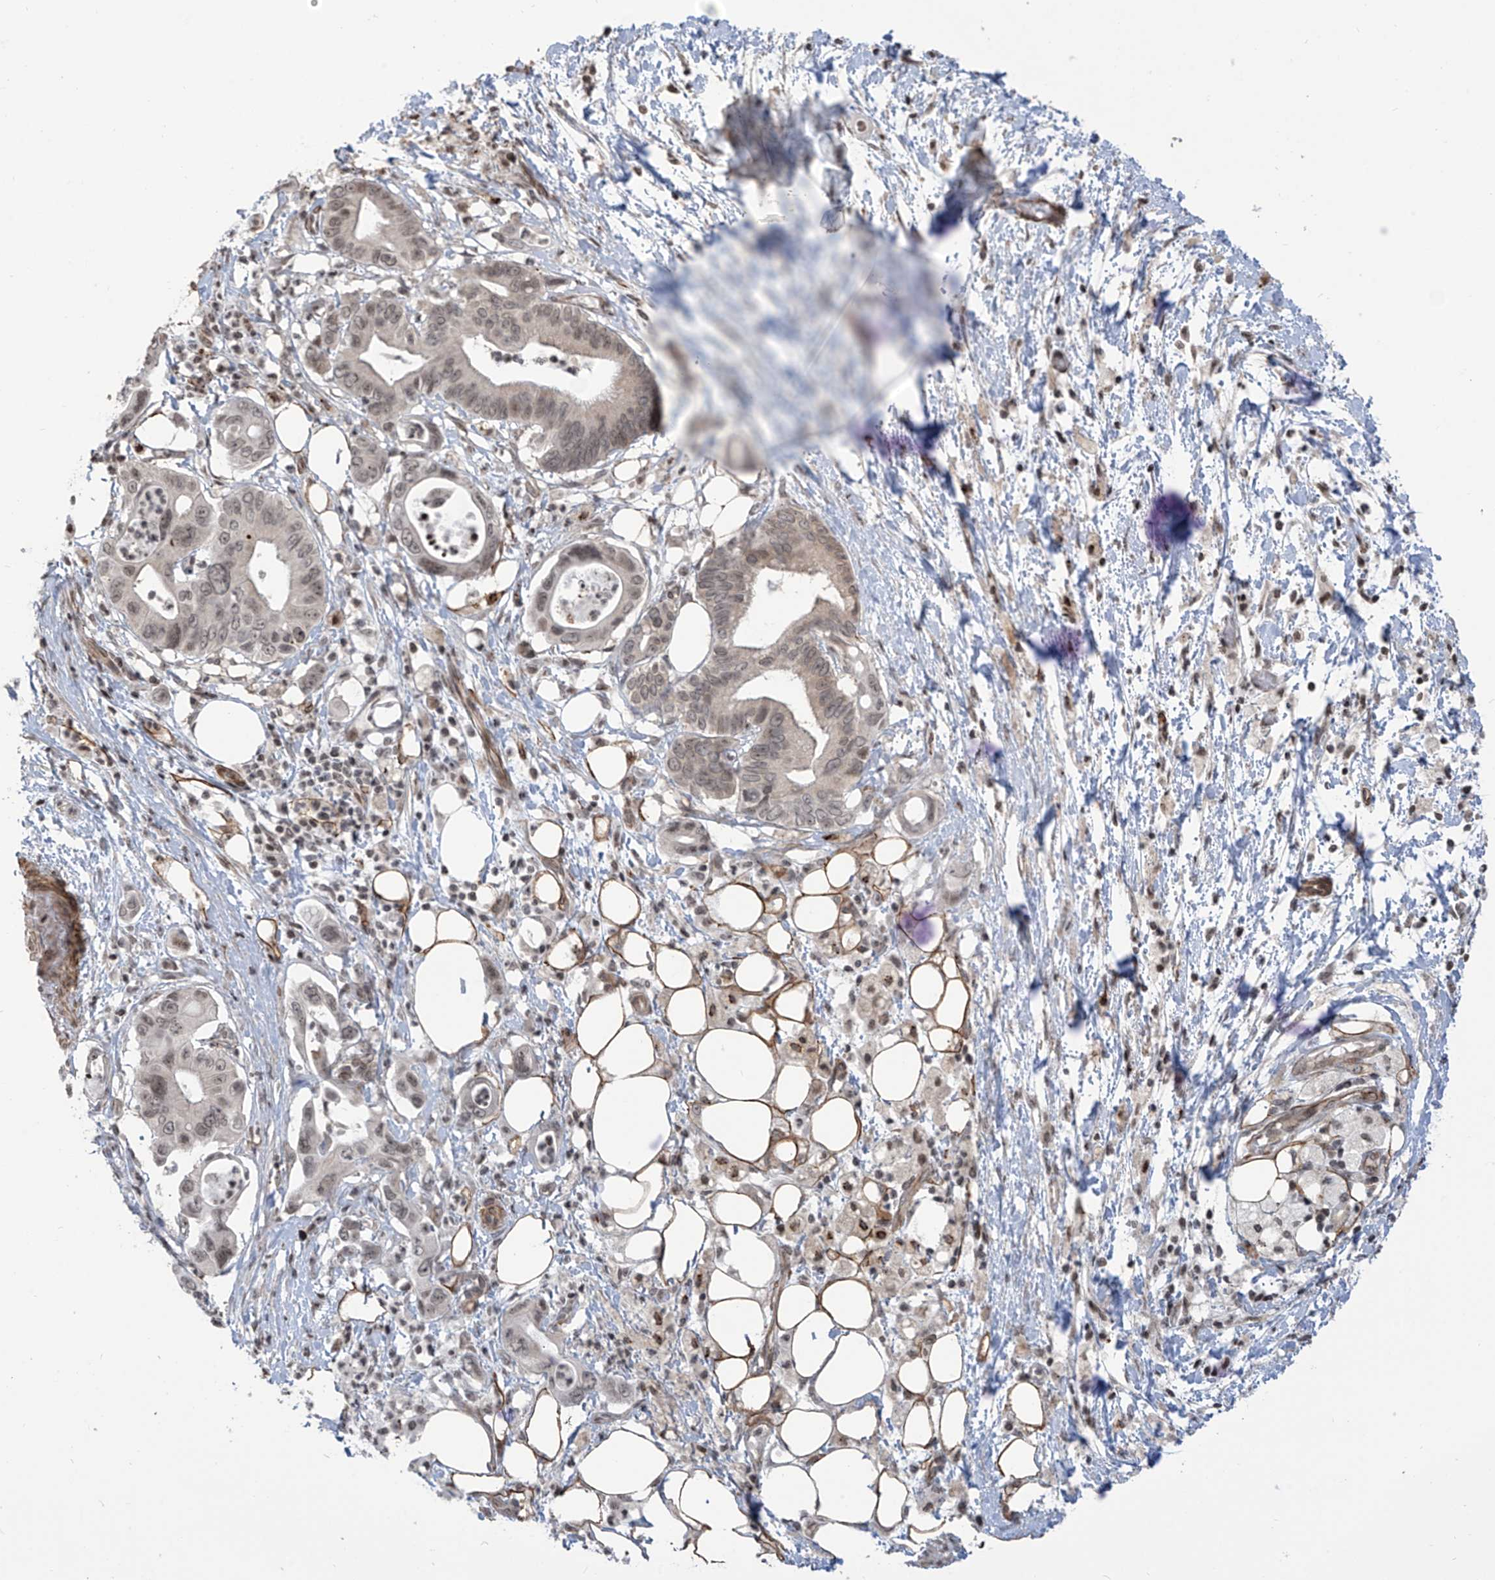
{"staining": {"intensity": "weak", "quantity": ">75%", "location": "nuclear"}, "tissue": "pancreatic cancer", "cell_type": "Tumor cells", "image_type": "cancer", "snomed": [{"axis": "morphology", "description": "Adenocarcinoma, NOS"}, {"axis": "topography", "description": "Pancreas"}], "caption": "Approximately >75% of tumor cells in pancreatic adenocarcinoma show weak nuclear protein staining as visualized by brown immunohistochemical staining.", "gene": "METAP1D", "patient": {"sex": "male", "age": 66}}